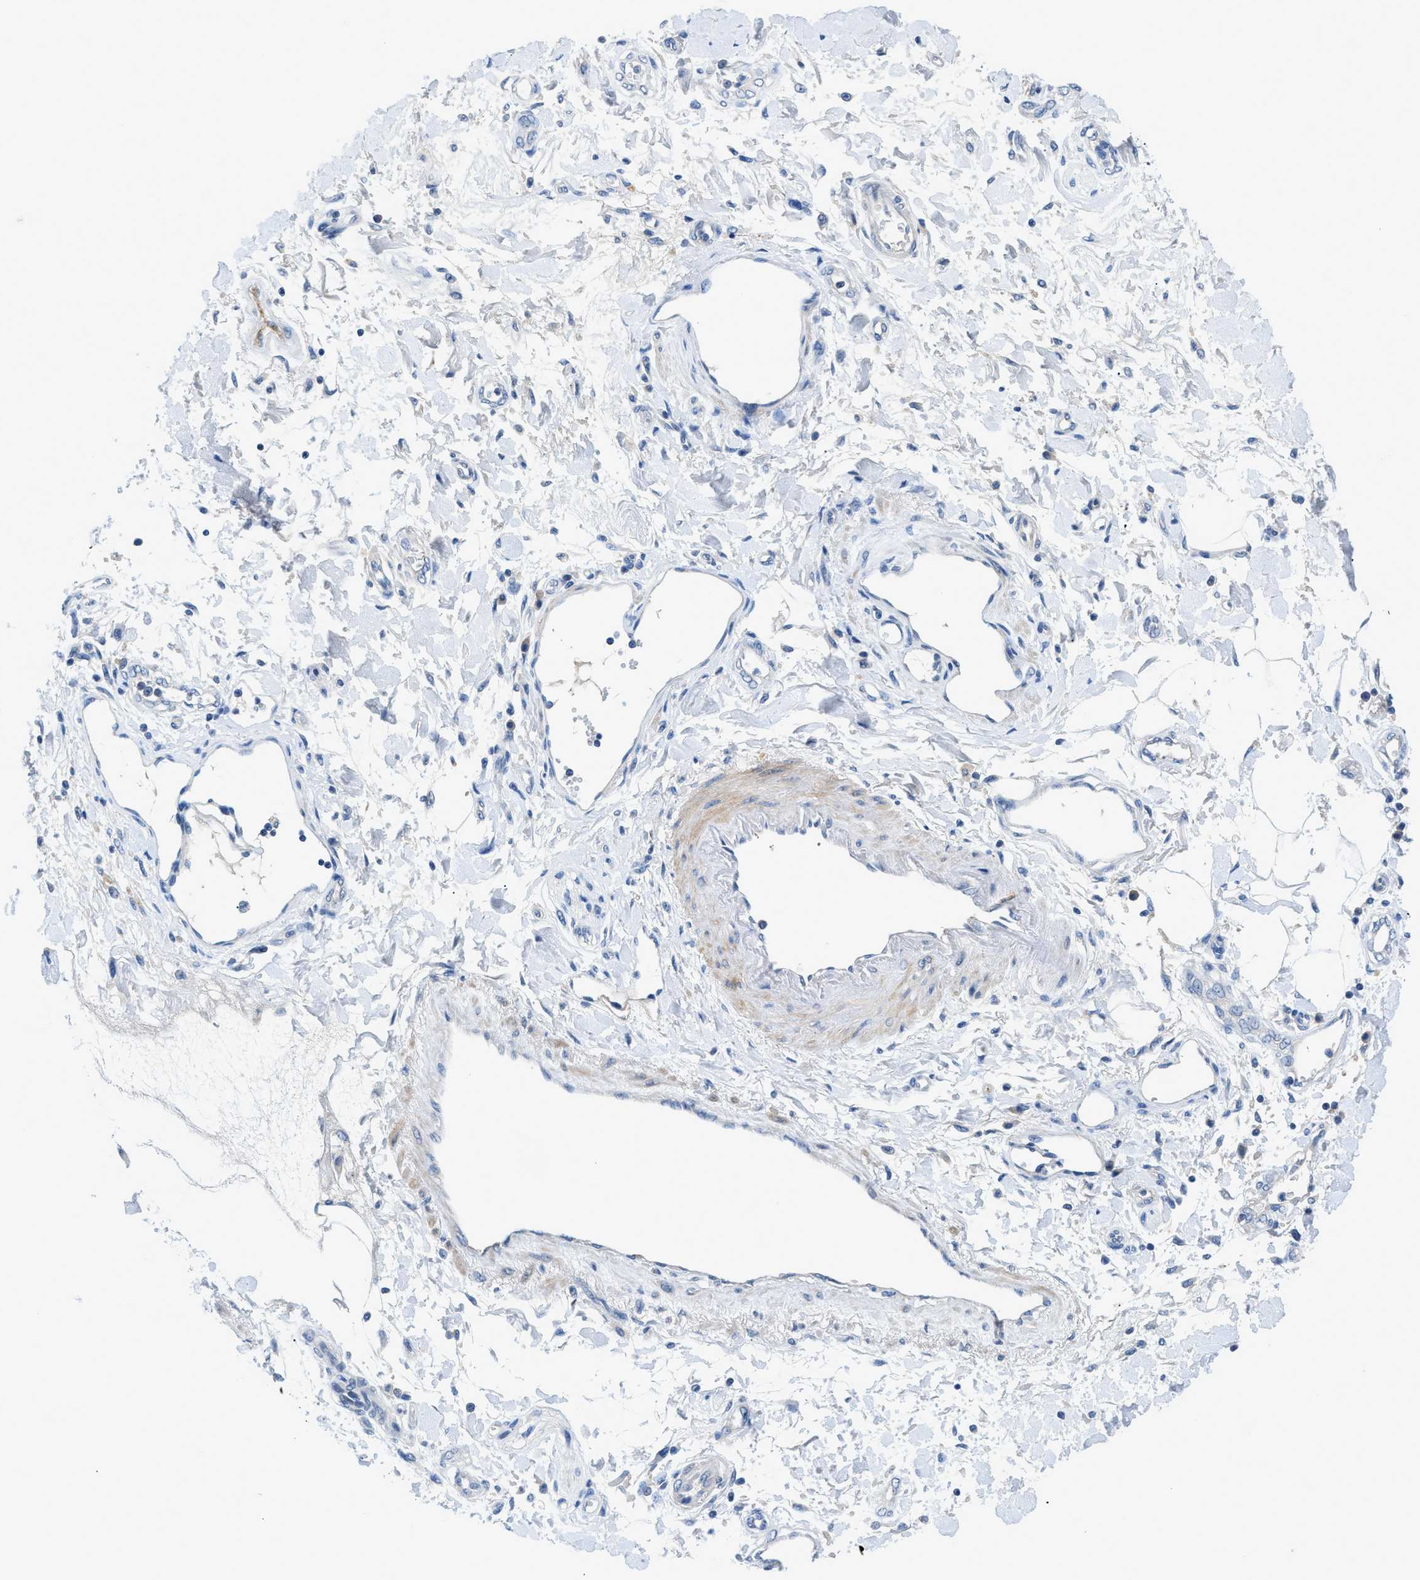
{"staining": {"intensity": "negative", "quantity": "none", "location": "none"}, "tissue": "pancreatic cancer", "cell_type": "Tumor cells", "image_type": "cancer", "snomed": [{"axis": "morphology", "description": "Adenocarcinoma, NOS"}, {"axis": "topography", "description": "Pancreas"}], "caption": "IHC of human pancreatic cancer reveals no positivity in tumor cells.", "gene": "SLC10A6", "patient": {"sex": "female", "age": 78}}